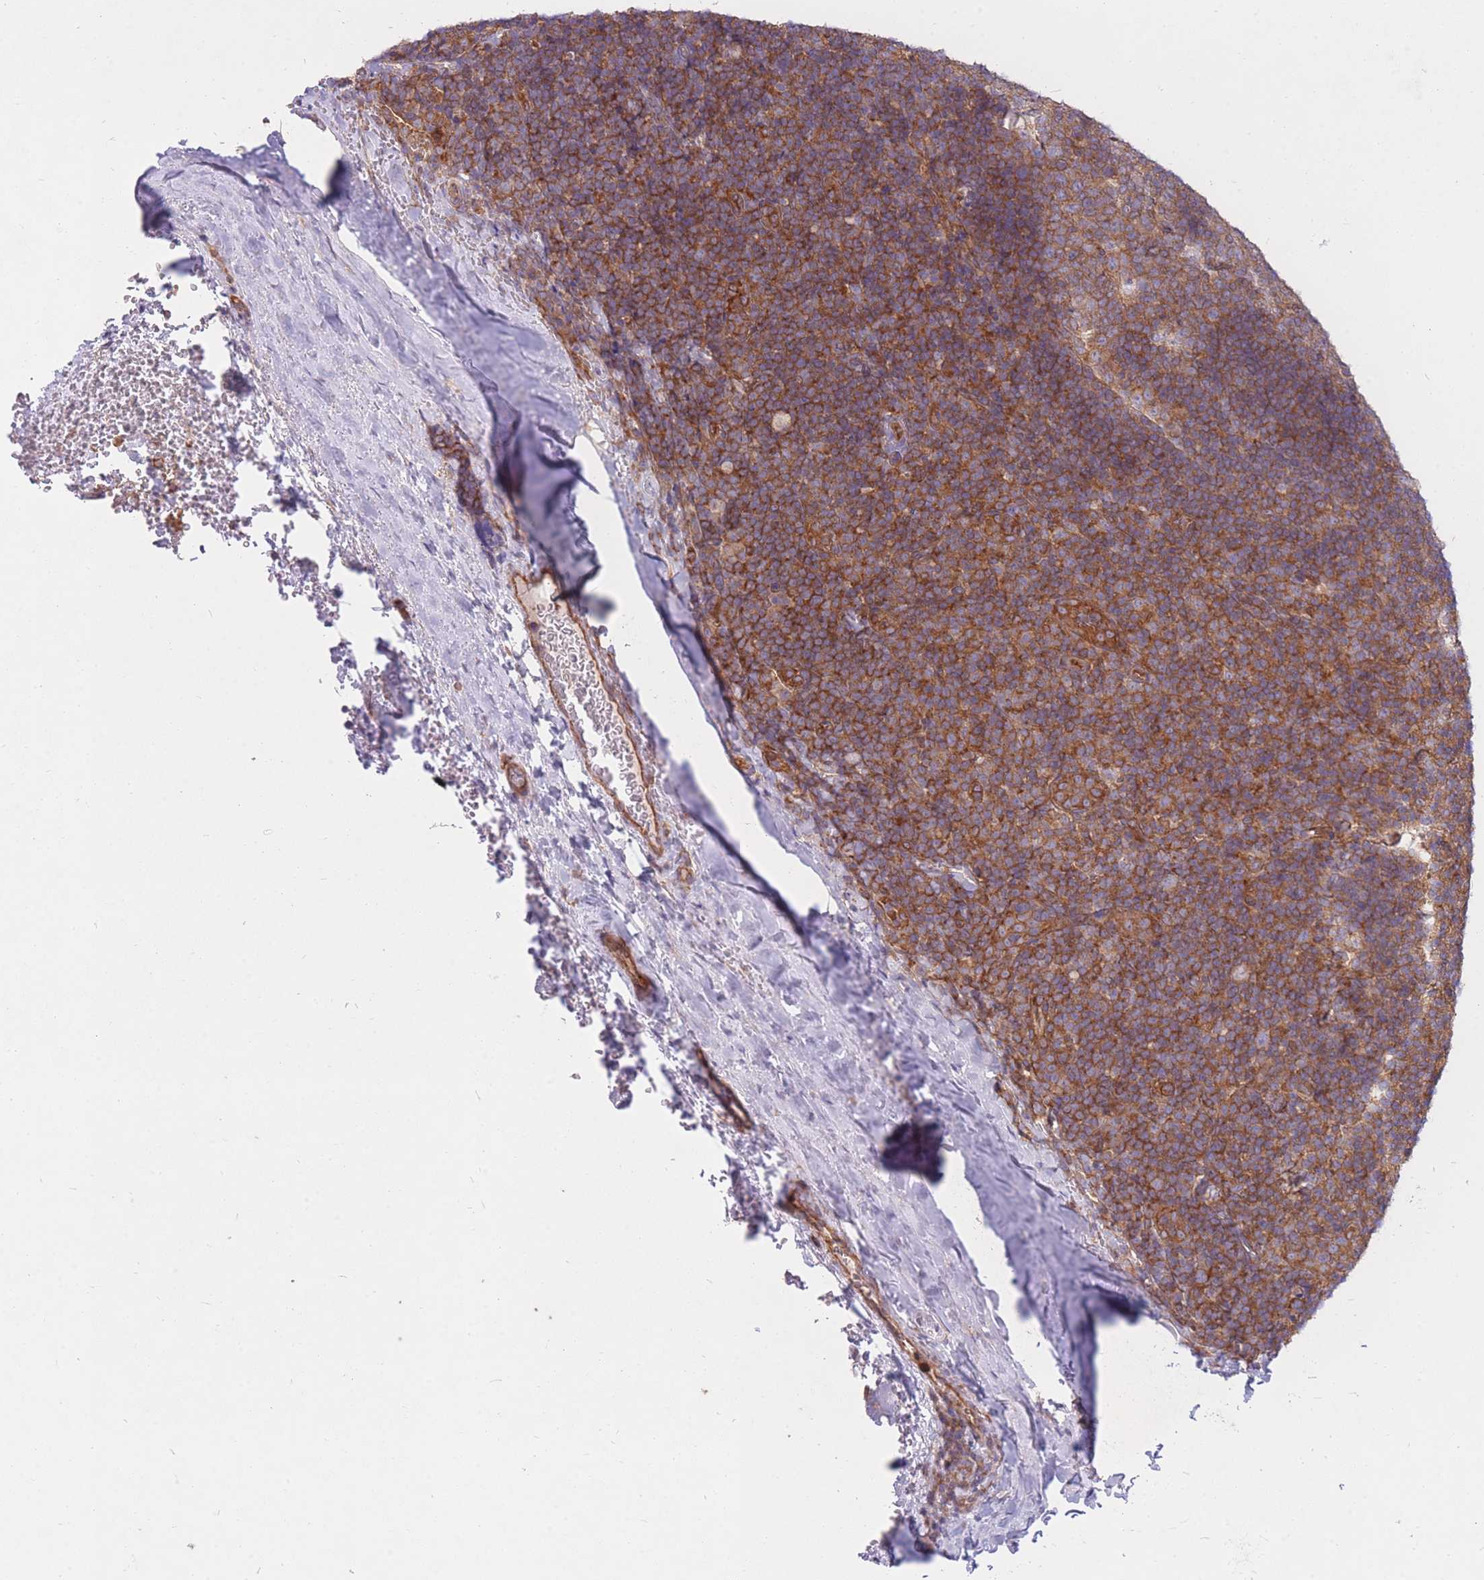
{"staining": {"intensity": "strong", "quantity": ">75%", "location": "cytoplasmic/membranous"}, "tissue": "tonsil", "cell_type": "Germinal center cells", "image_type": "normal", "snomed": [{"axis": "morphology", "description": "Normal tissue, NOS"}, {"axis": "topography", "description": "Tonsil"}], "caption": "Tonsil stained with IHC shows strong cytoplasmic/membranous expression in about >75% of germinal center cells.", "gene": "GGA1", "patient": {"sex": "male", "age": 17}}